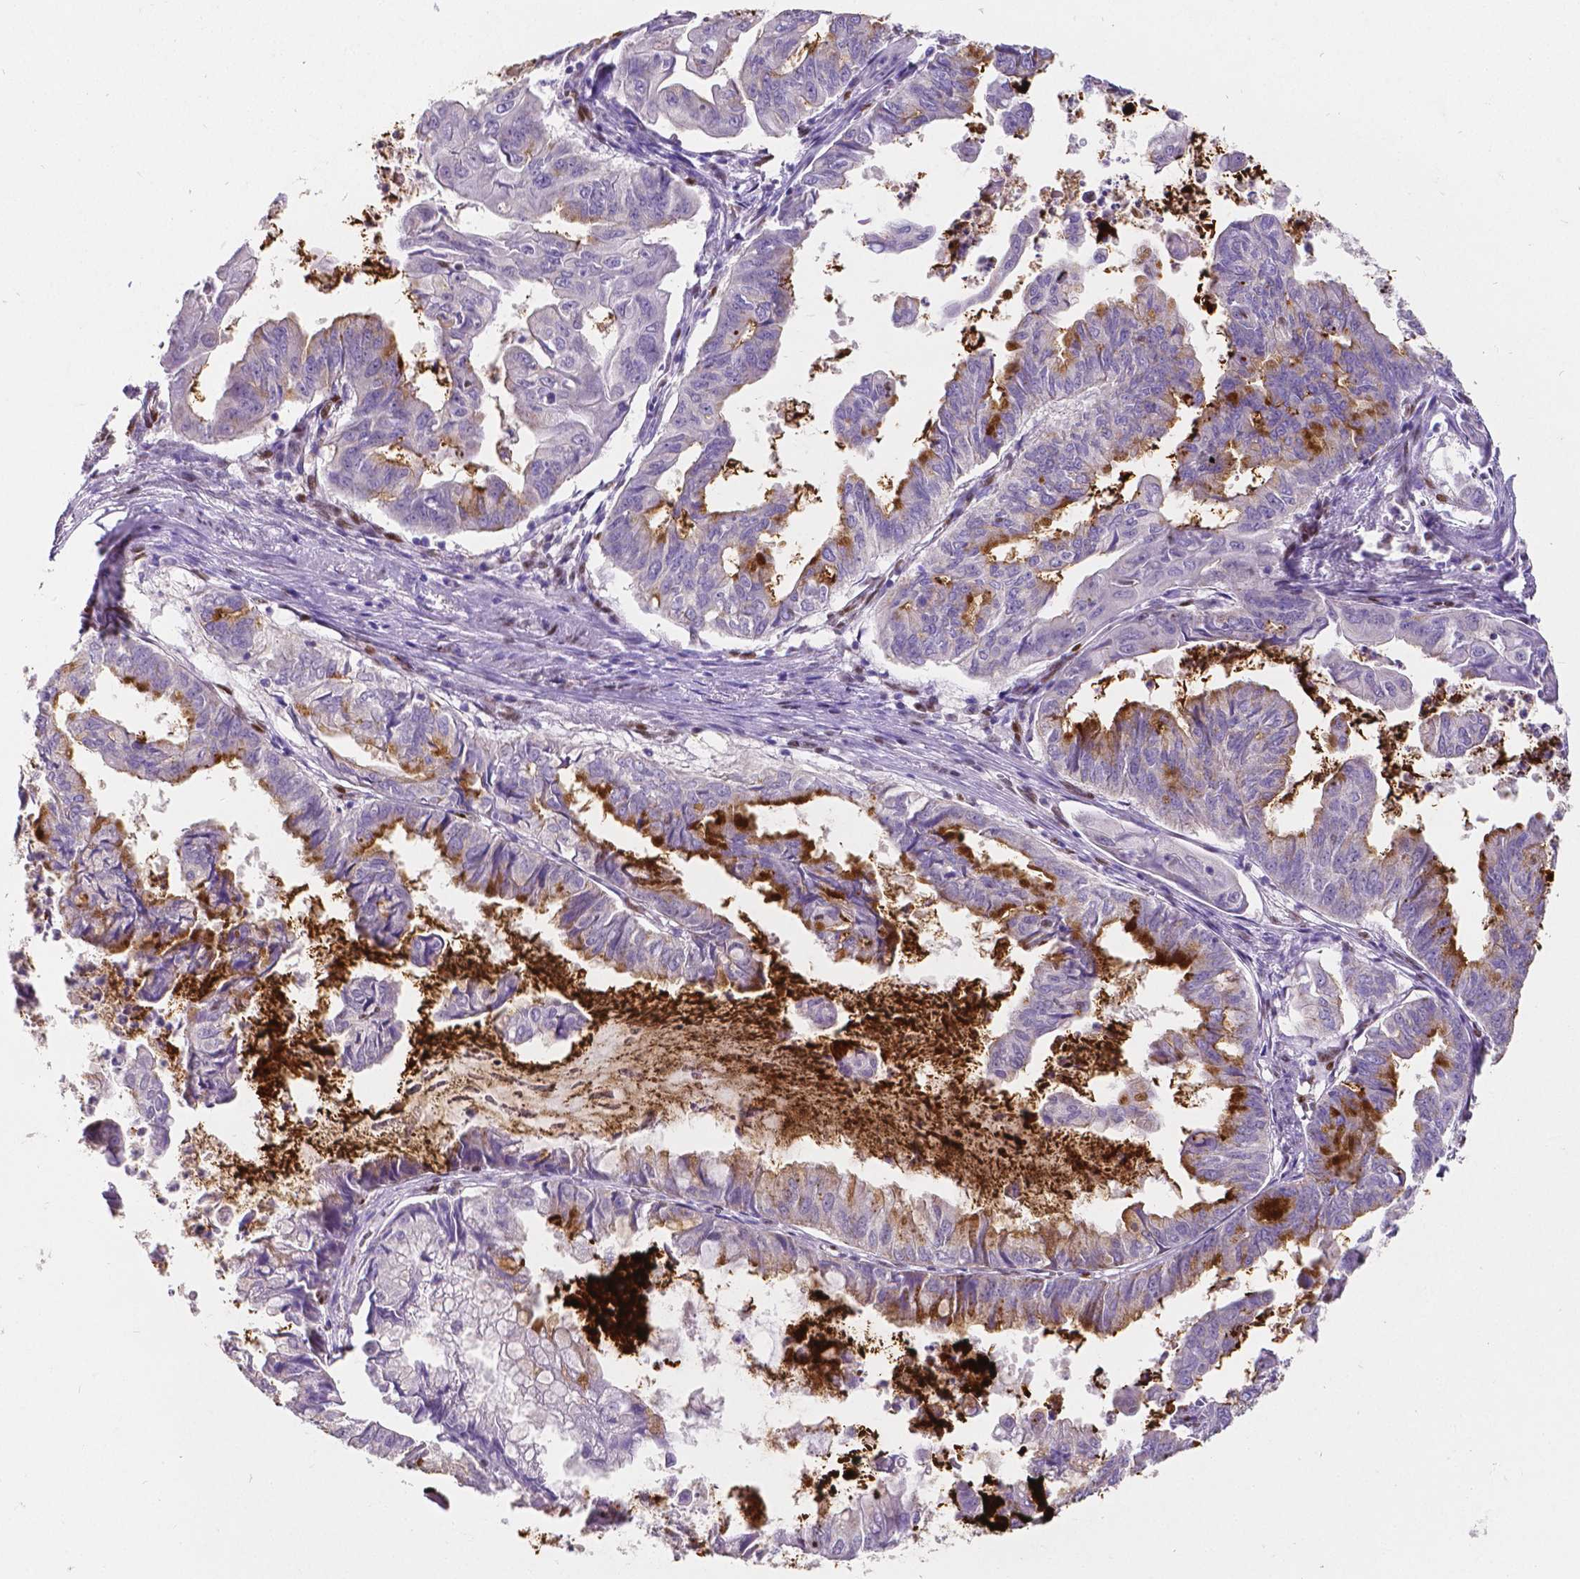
{"staining": {"intensity": "strong", "quantity": "<25%", "location": "cytoplasmic/membranous"}, "tissue": "stomach cancer", "cell_type": "Tumor cells", "image_type": "cancer", "snomed": [{"axis": "morphology", "description": "Adenocarcinoma, NOS"}, {"axis": "topography", "description": "Stomach, upper"}], "caption": "A high-resolution micrograph shows IHC staining of adenocarcinoma (stomach), which reveals strong cytoplasmic/membranous staining in about <25% of tumor cells.", "gene": "MEF2C", "patient": {"sex": "male", "age": 80}}